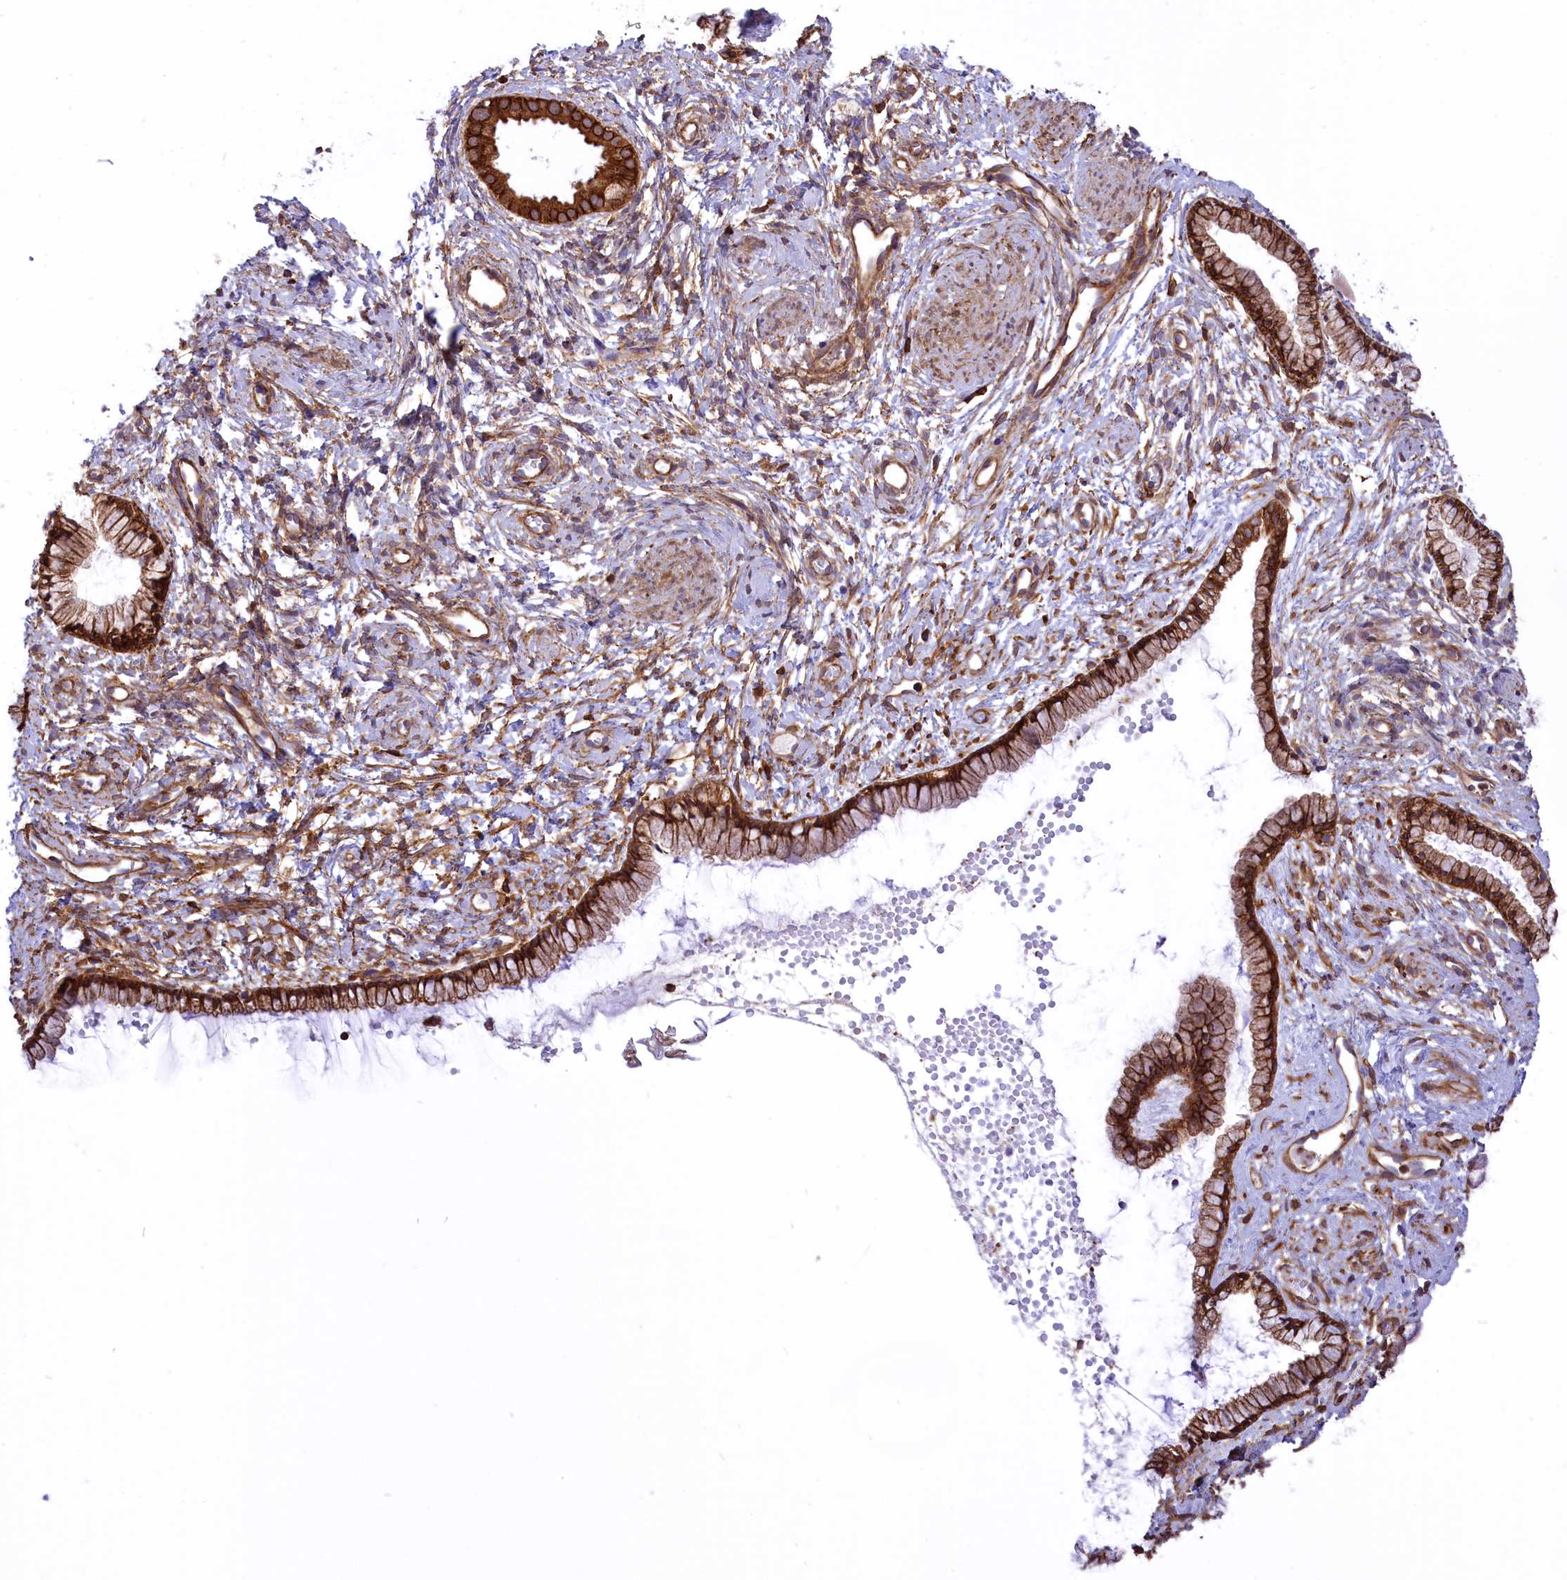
{"staining": {"intensity": "strong", "quantity": ">75%", "location": "cytoplasmic/membranous"}, "tissue": "cervix", "cell_type": "Glandular cells", "image_type": "normal", "snomed": [{"axis": "morphology", "description": "Normal tissue, NOS"}, {"axis": "topography", "description": "Cervix"}], "caption": "An immunohistochemistry (IHC) histopathology image of unremarkable tissue is shown. Protein staining in brown labels strong cytoplasmic/membranous positivity in cervix within glandular cells.", "gene": "SEPTIN9", "patient": {"sex": "female", "age": 57}}